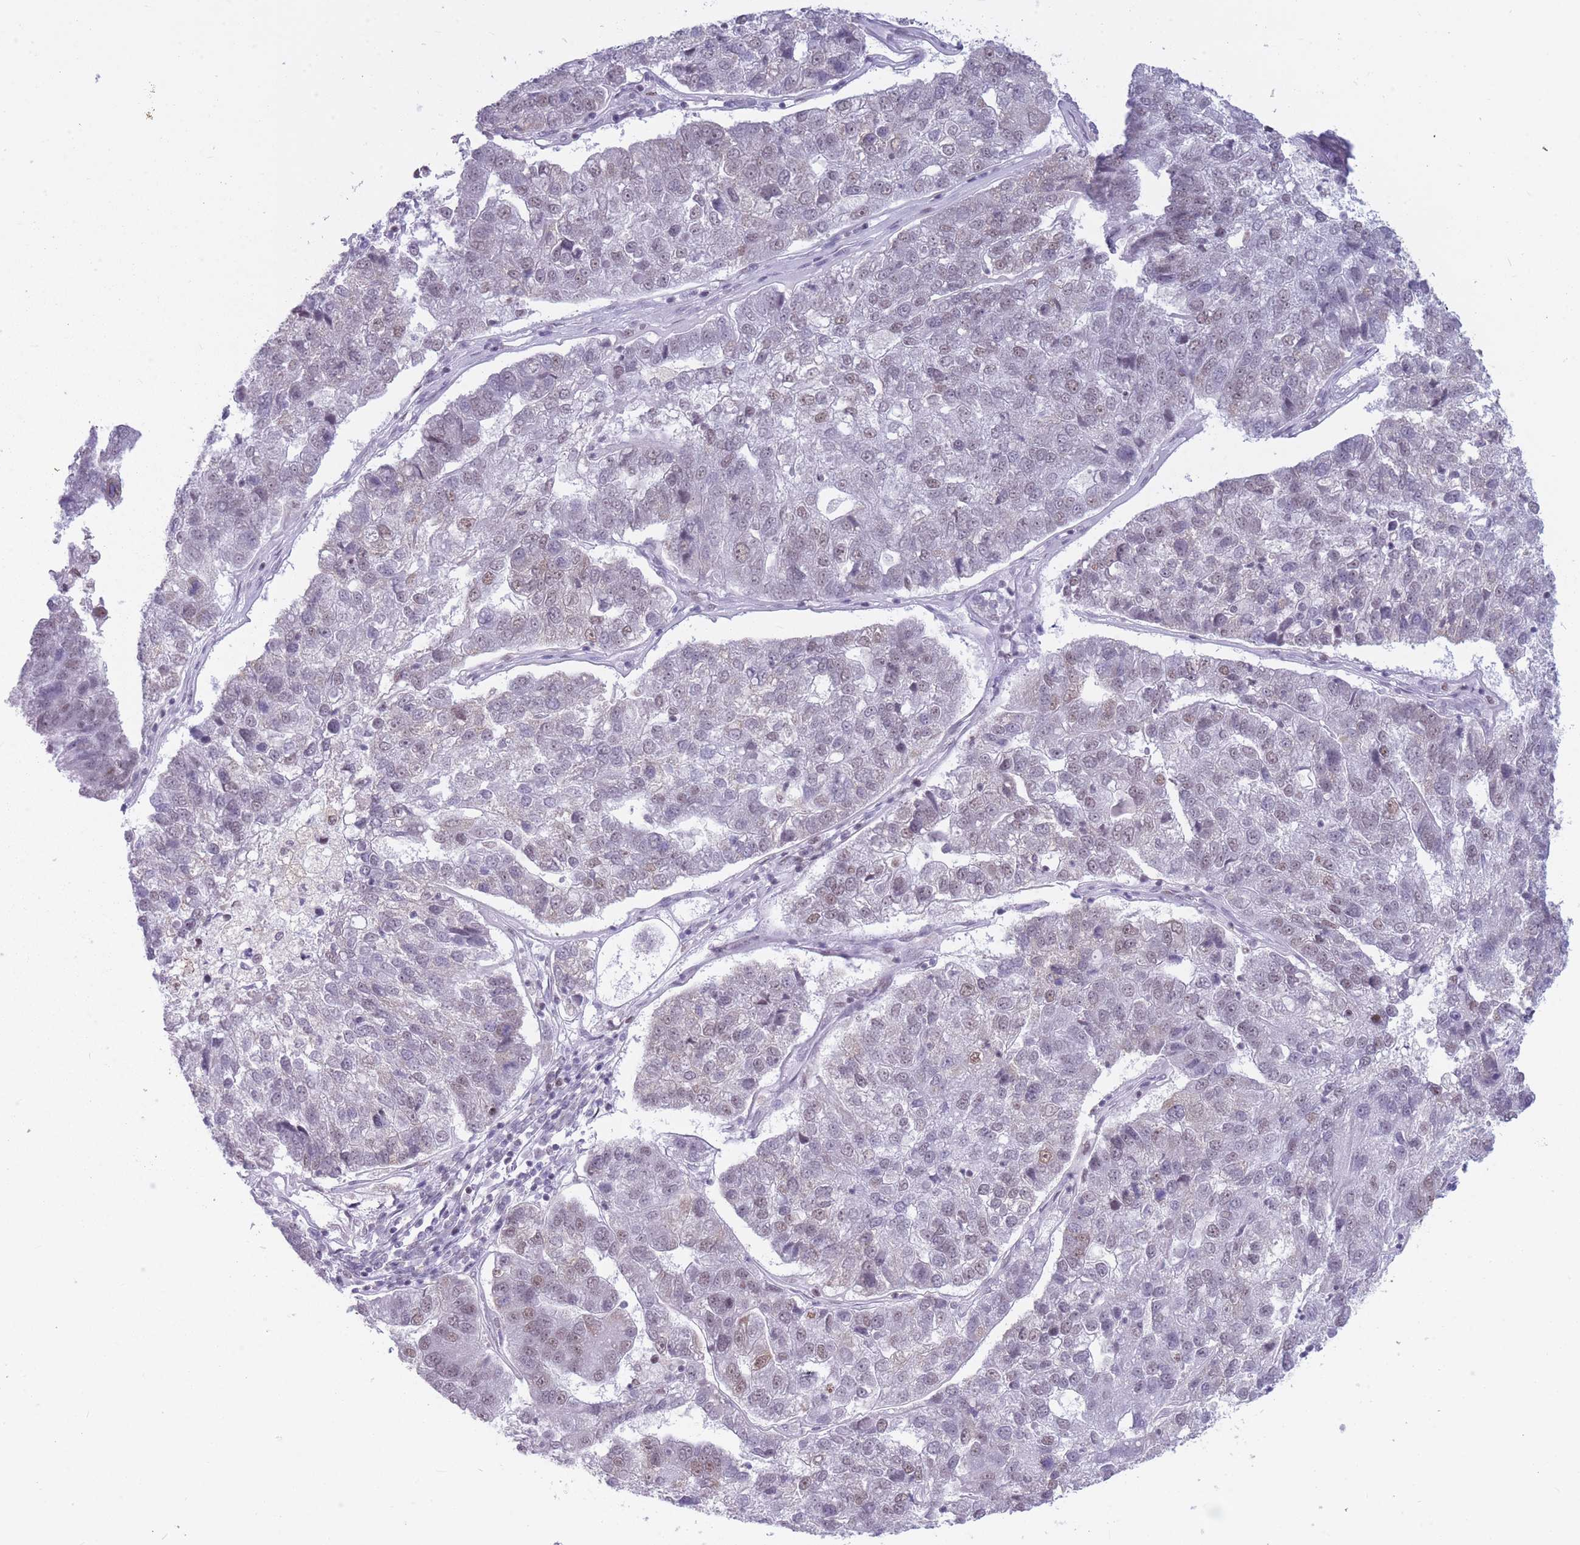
{"staining": {"intensity": "weak", "quantity": "<25%", "location": "nuclear"}, "tissue": "pancreatic cancer", "cell_type": "Tumor cells", "image_type": "cancer", "snomed": [{"axis": "morphology", "description": "Adenocarcinoma, NOS"}, {"axis": "topography", "description": "Pancreas"}], "caption": "There is no significant expression in tumor cells of adenocarcinoma (pancreatic). Brightfield microscopy of IHC stained with DAB (3,3'-diaminobenzidine) (brown) and hematoxylin (blue), captured at high magnification.", "gene": "HNRNPUL1", "patient": {"sex": "female", "age": 61}}